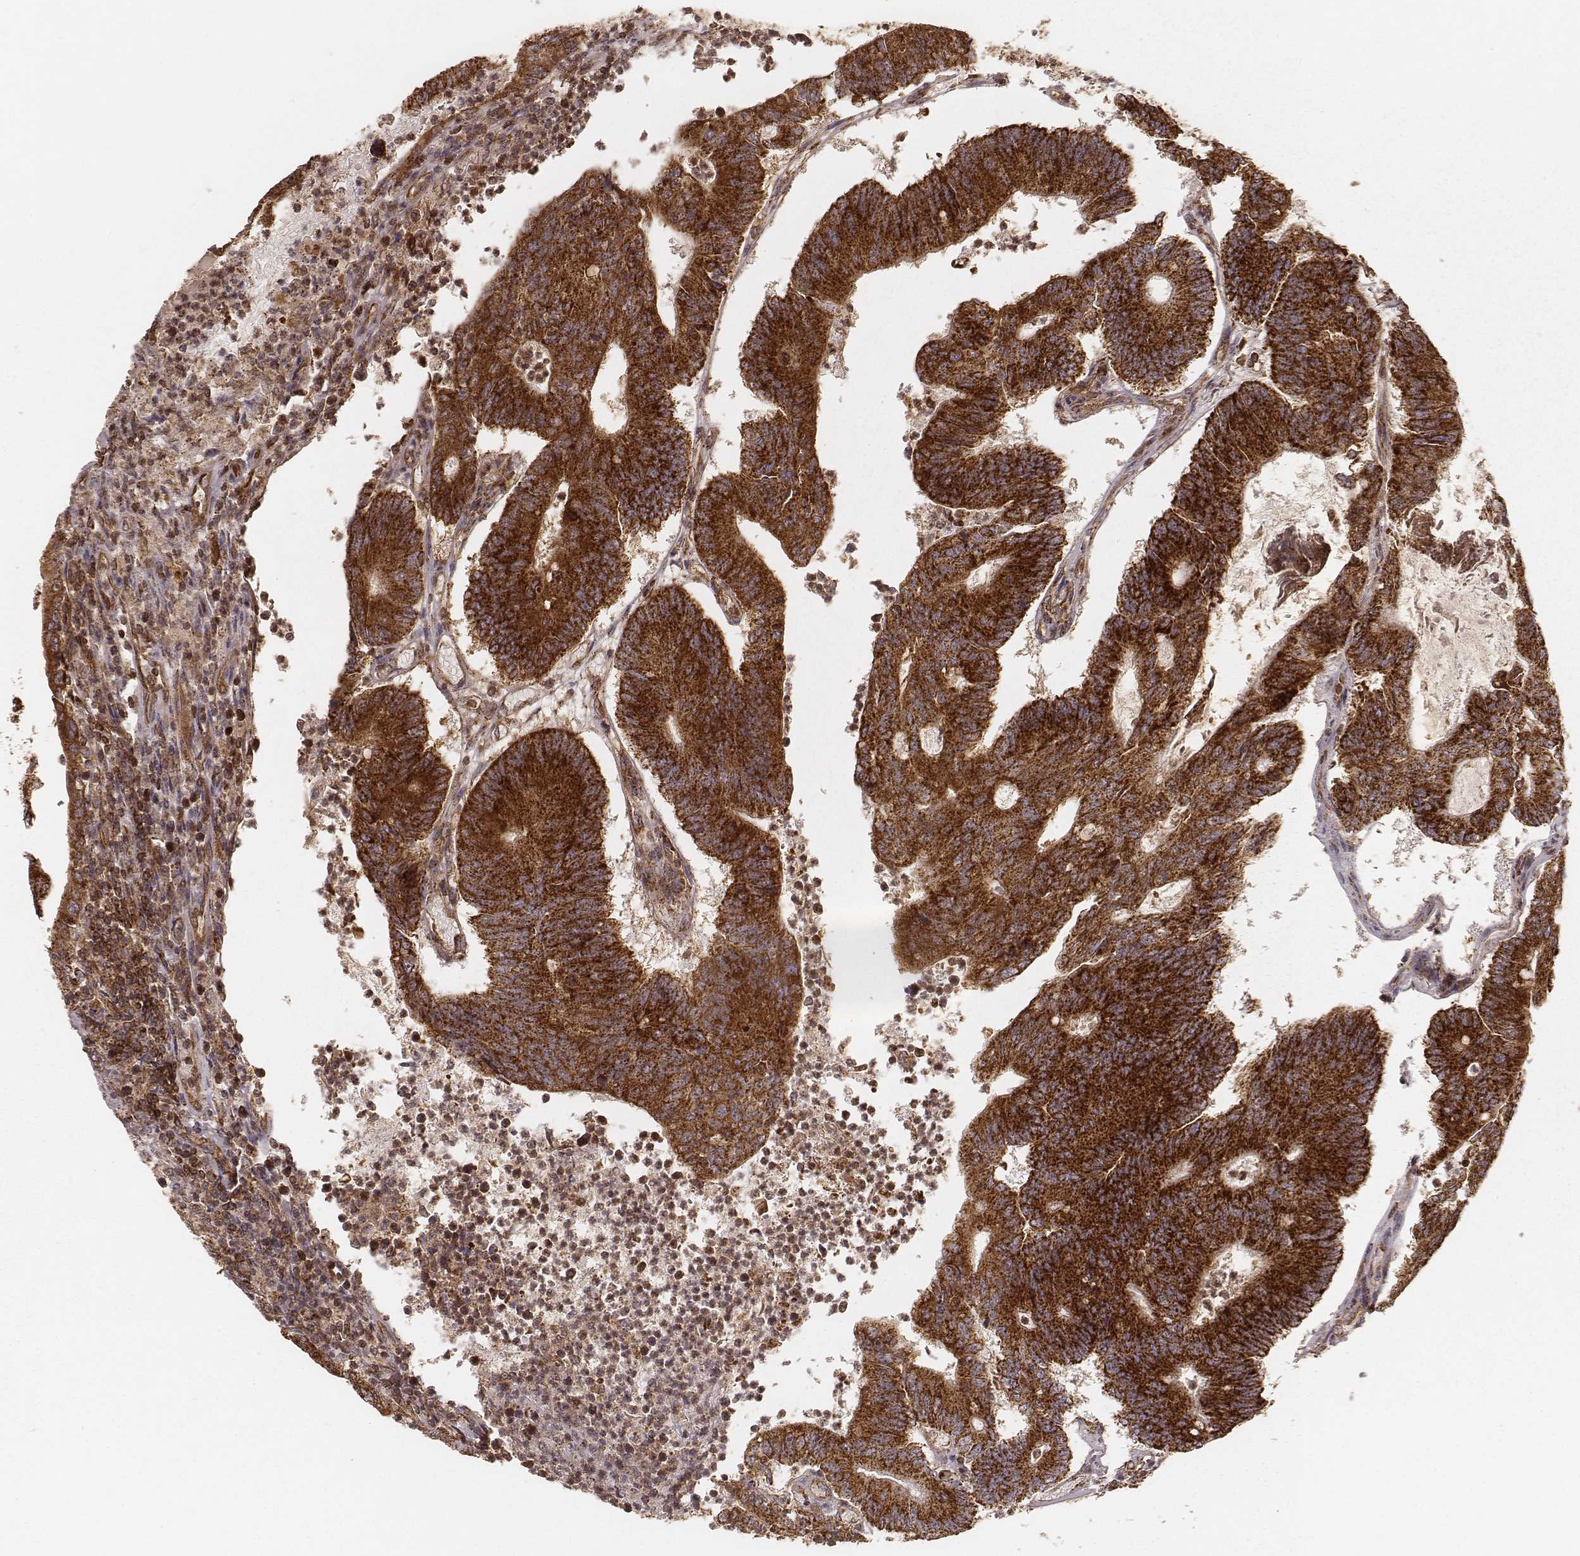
{"staining": {"intensity": "strong", "quantity": ">75%", "location": "cytoplasmic/membranous"}, "tissue": "colorectal cancer", "cell_type": "Tumor cells", "image_type": "cancer", "snomed": [{"axis": "morphology", "description": "Adenocarcinoma, NOS"}, {"axis": "topography", "description": "Colon"}], "caption": "Strong cytoplasmic/membranous expression is identified in about >75% of tumor cells in colorectal adenocarcinoma. (IHC, brightfield microscopy, high magnification).", "gene": "CS", "patient": {"sex": "female", "age": 70}}